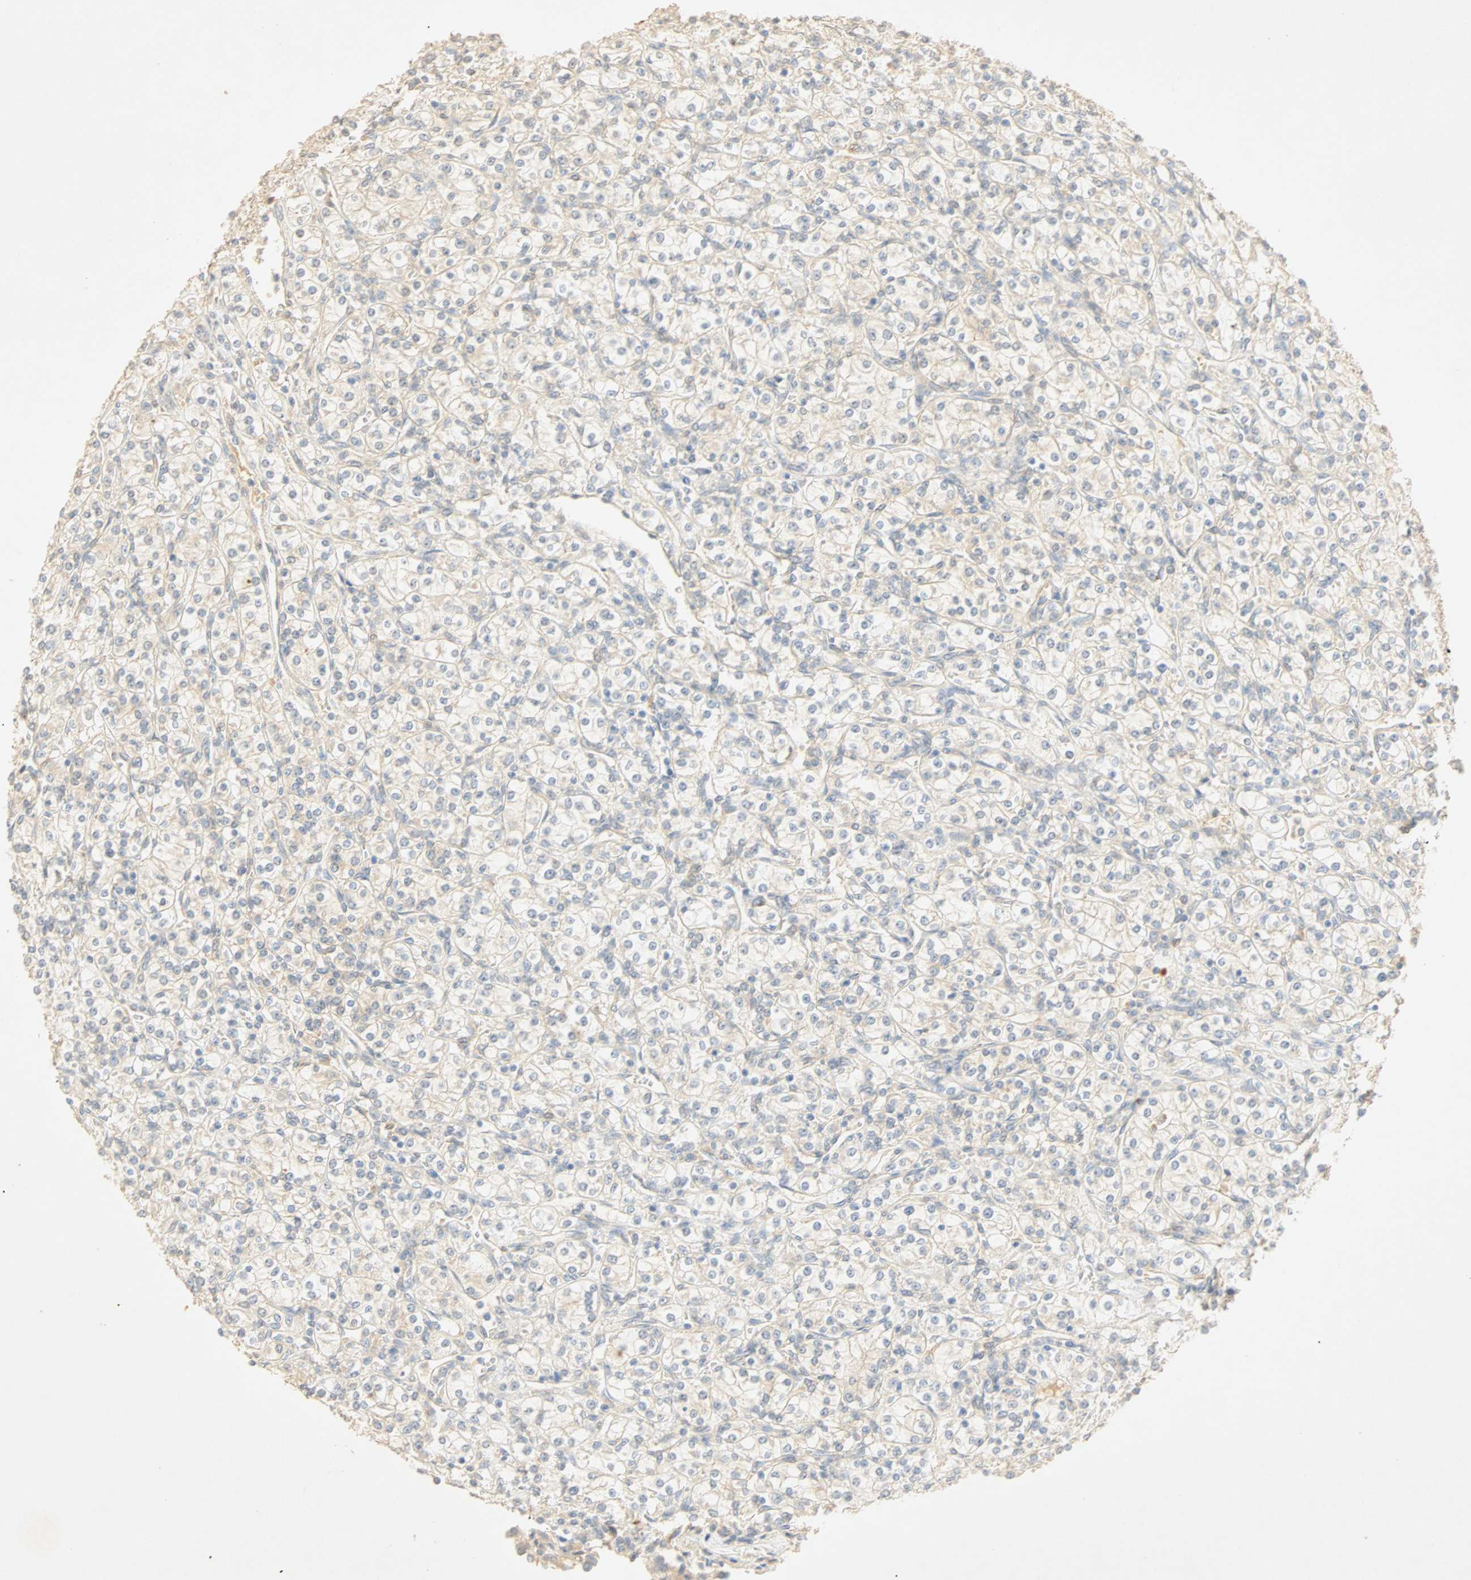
{"staining": {"intensity": "negative", "quantity": "none", "location": "none"}, "tissue": "renal cancer", "cell_type": "Tumor cells", "image_type": "cancer", "snomed": [{"axis": "morphology", "description": "Adenocarcinoma, NOS"}, {"axis": "topography", "description": "Kidney"}], "caption": "DAB (3,3'-diaminobenzidine) immunohistochemical staining of human renal cancer (adenocarcinoma) displays no significant positivity in tumor cells.", "gene": "SELENBP1", "patient": {"sex": "male", "age": 77}}